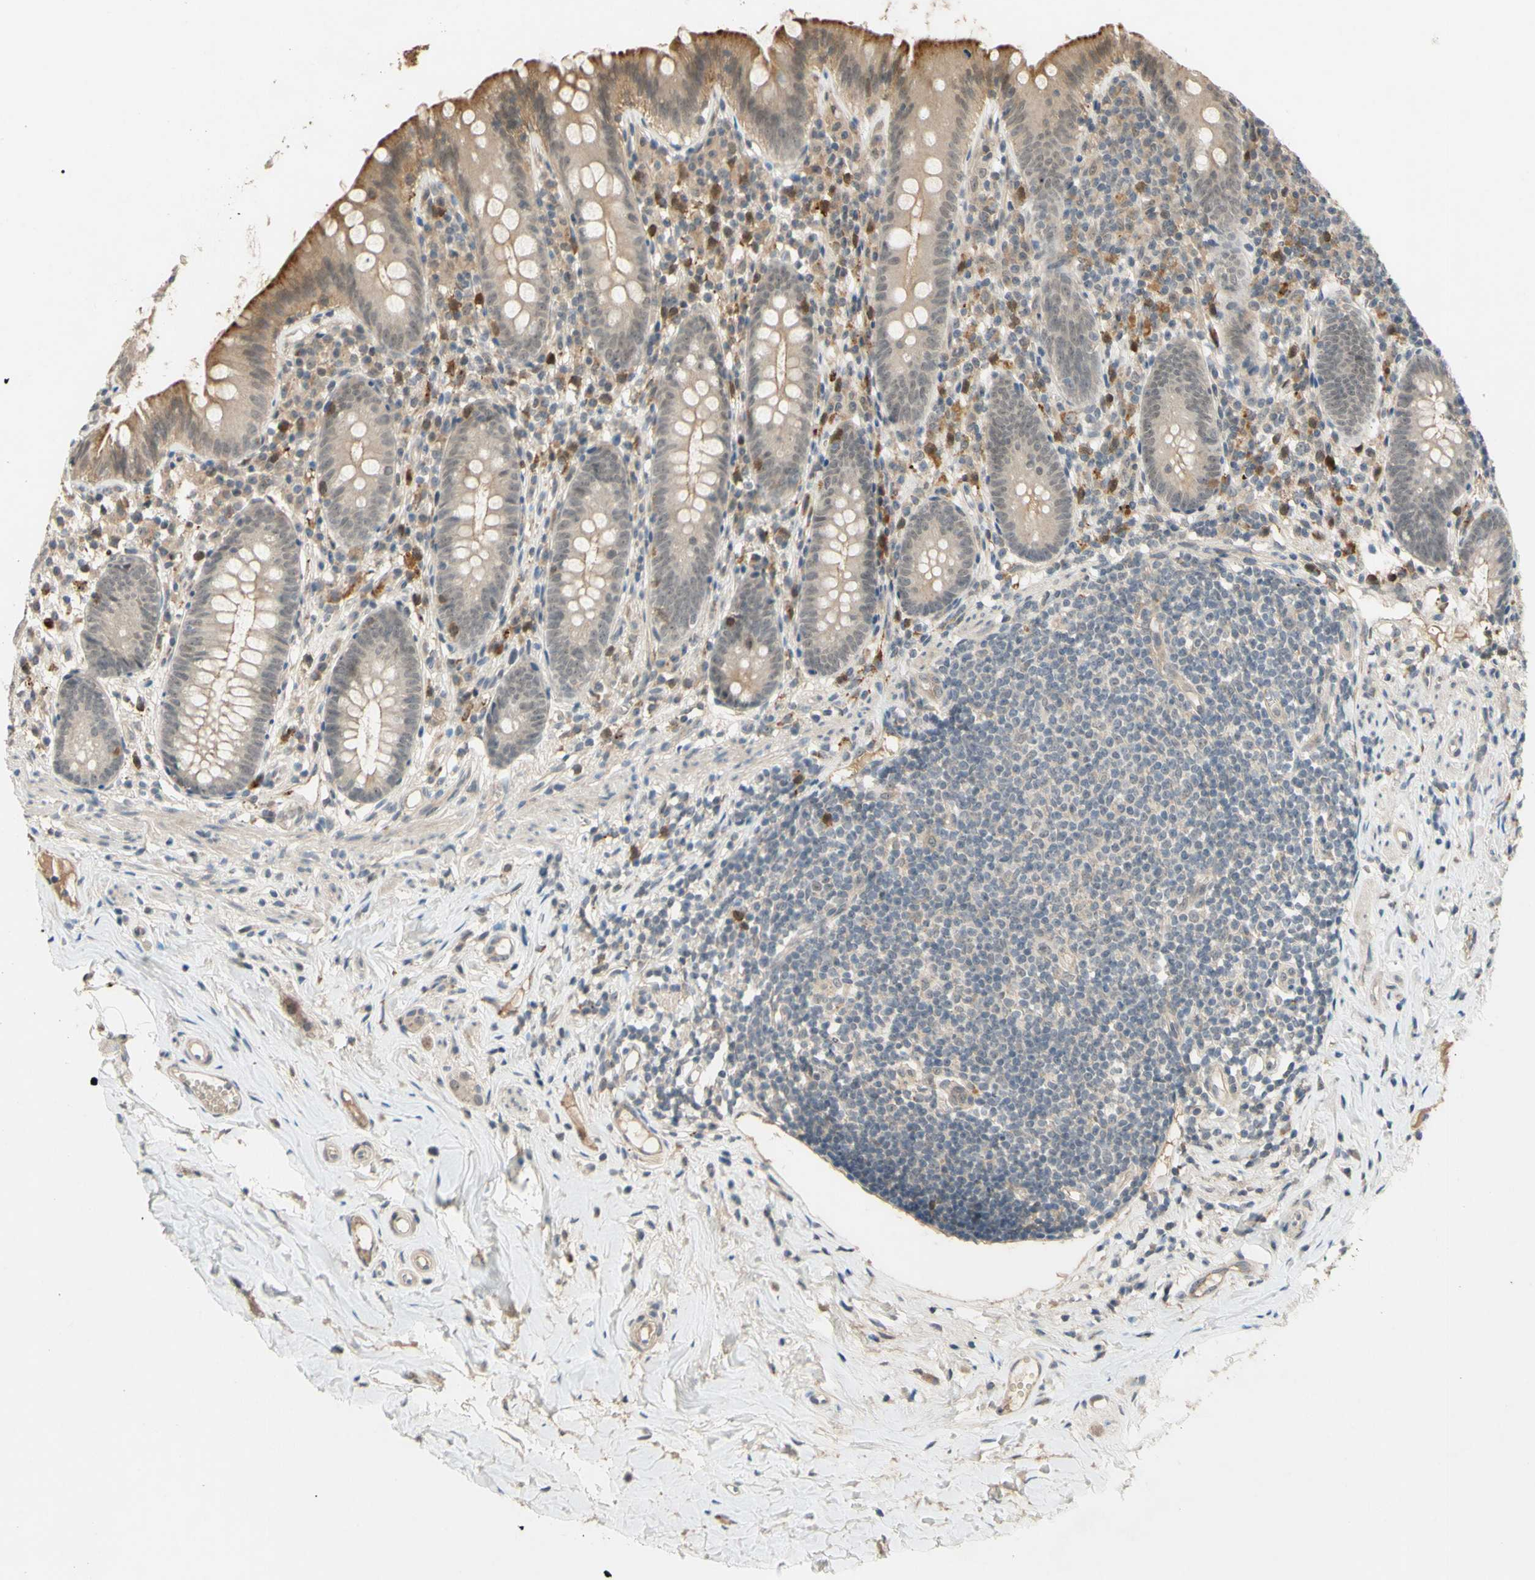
{"staining": {"intensity": "moderate", "quantity": "25%-75%", "location": "cytoplasmic/membranous"}, "tissue": "appendix", "cell_type": "Glandular cells", "image_type": "normal", "snomed": [{"axis": "morphology", "description": "Normal tissue, NOS"}, {"axis": "topography", "description": "Appendix"}], "caption": "Glandular cells demonstrate moderate cytoplasmic/membranous staining in about 25%-75% of cells in benign appendix. (DAB IHC with brightfield microscopy, high magnification).", "gene": "ALK", "patient": {"sex": "male", "age": 52}}